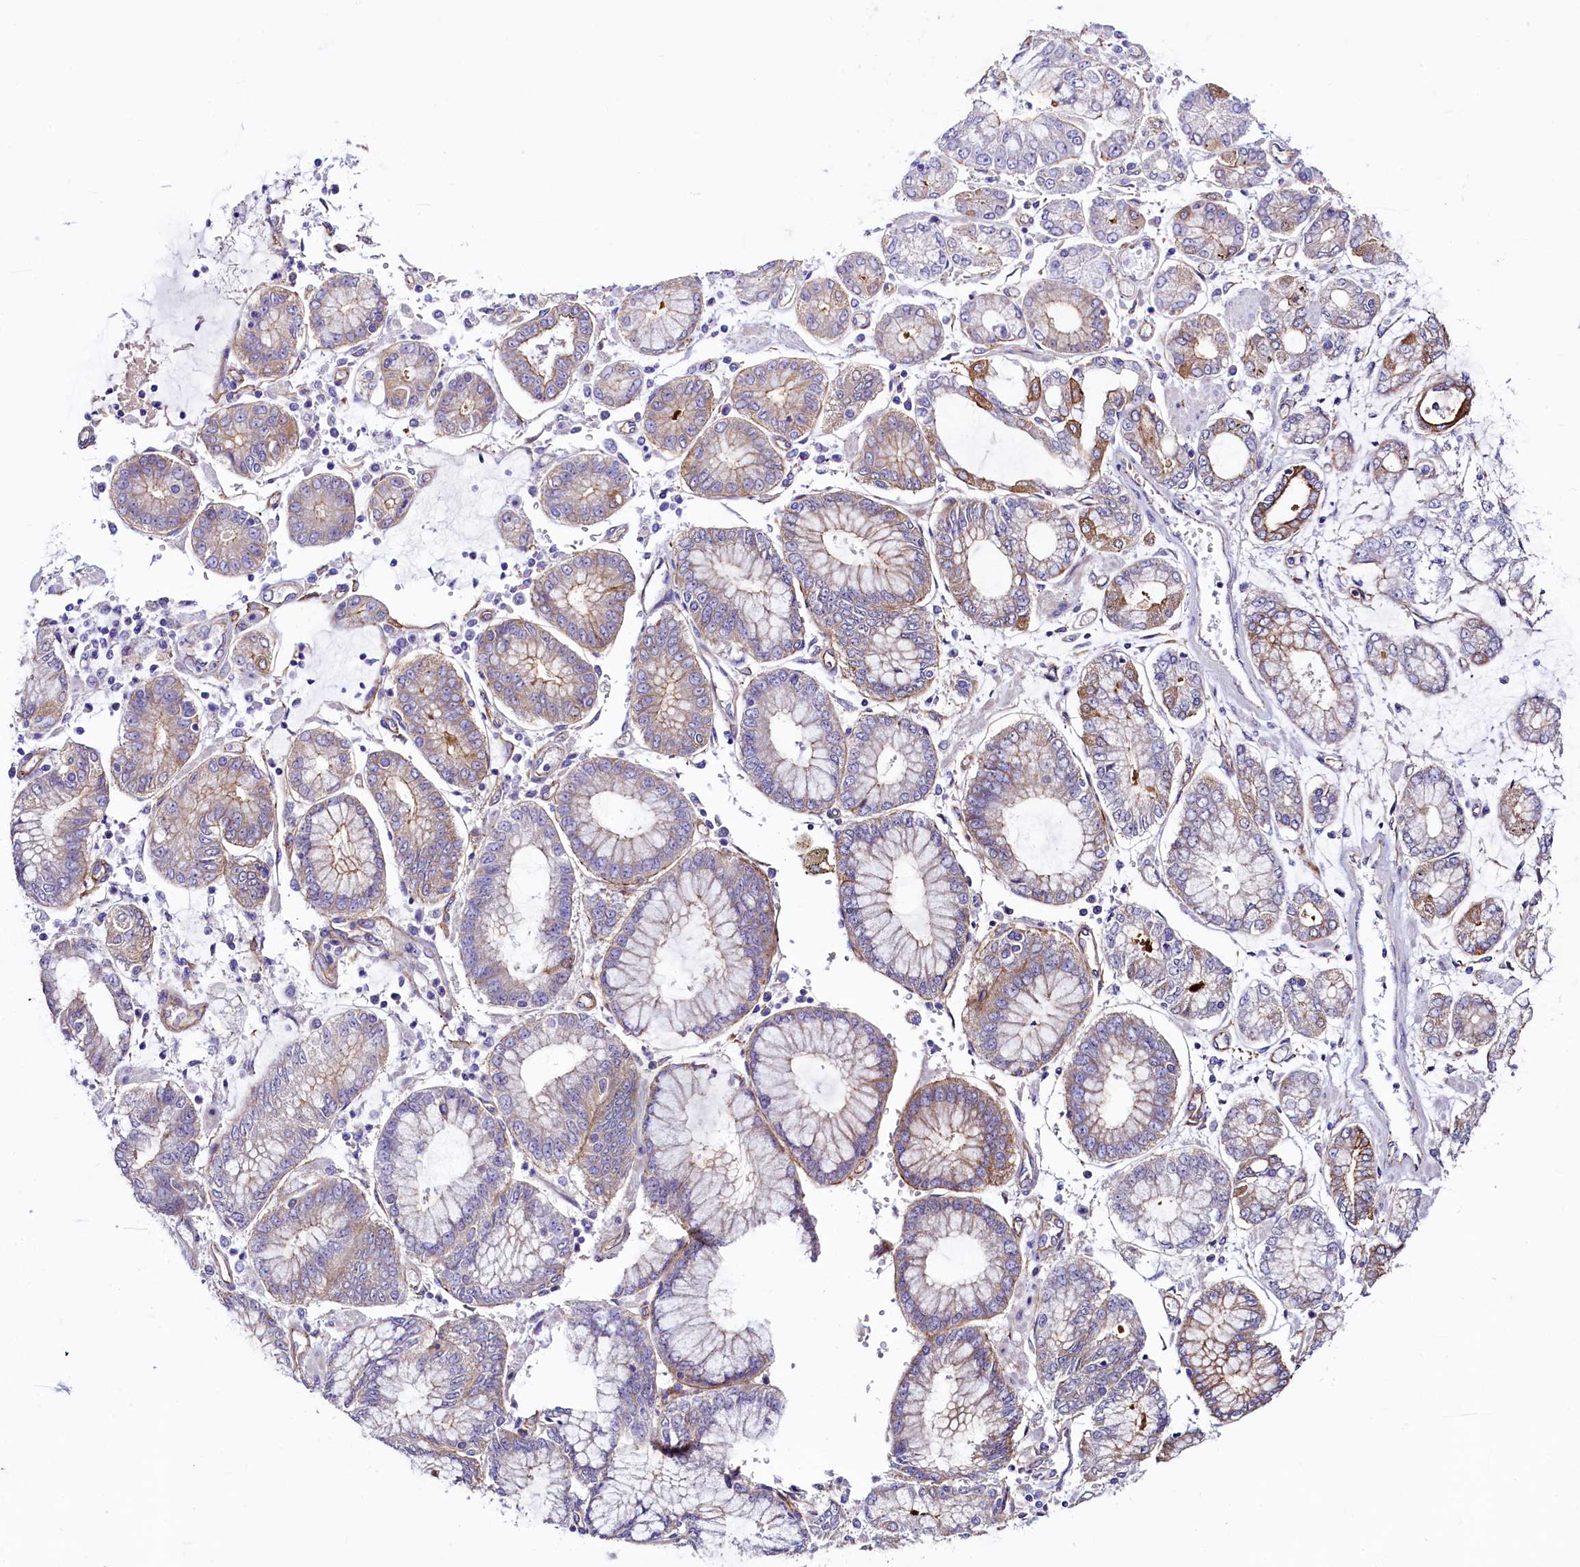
{"staining": {"intensity": "moderate", "quantity": "<25%", "location": "cytoplasmic/membranous"}, "tissue": "stomach cancer", "cell_type": "Tumor cells", "image_type": "cancer", "snomed": [{"axis": "morphology", "description": "Adenocarcinoma, NOS"}, {"axis": "topography", "description": "Stomach"}], "caption": "Immunohistochemical staining of human stomach adenocarcinoma demonstrates low levels of moderate cytoplasmic/membranous protein expression in about <25% of tumor cells.", "gene": "SLF1", "patient": {"sex": "male", "age": 76}}